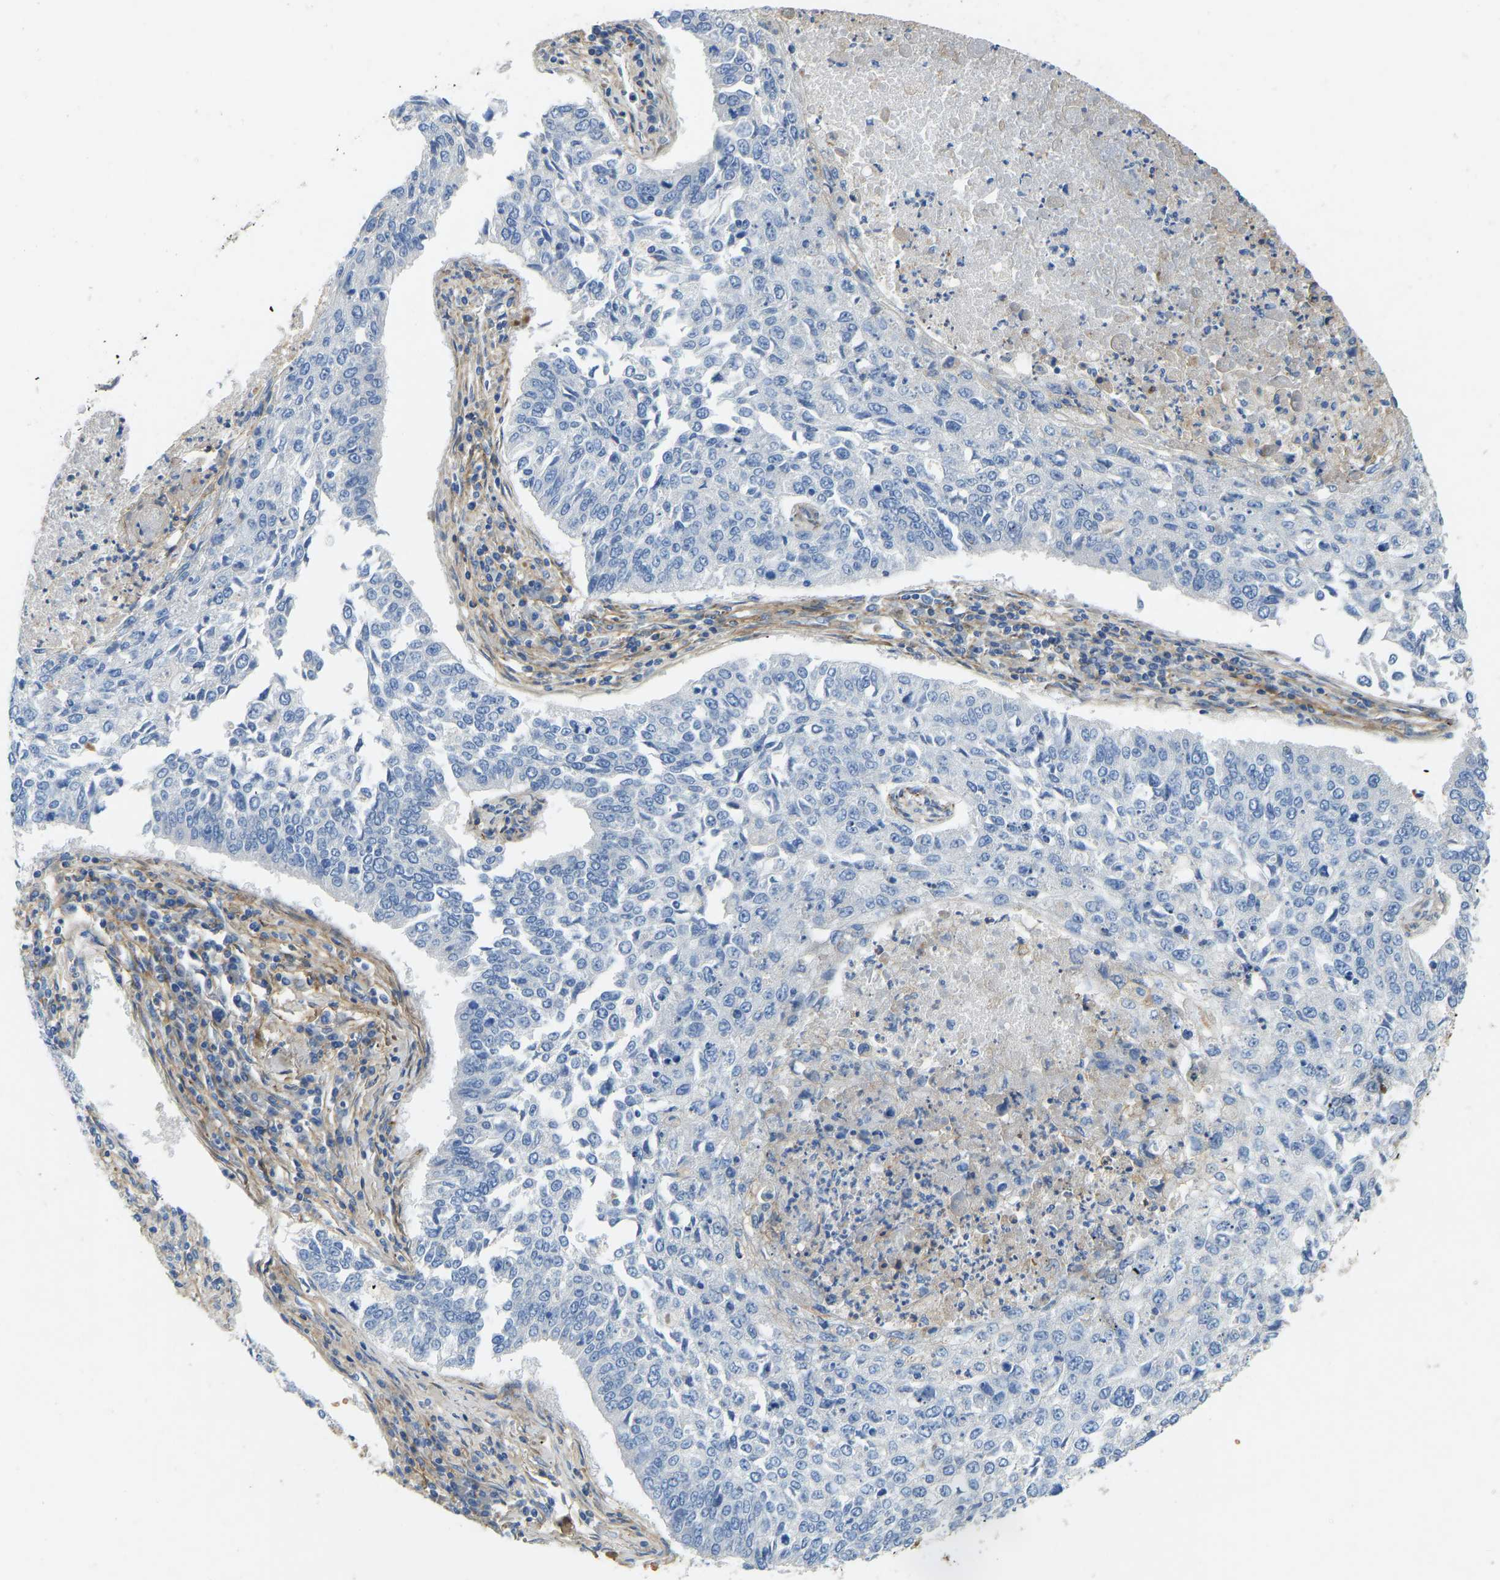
{"staining": {"intensity": "negative", "quantity": "none", "location": "none"}, "tissue": "lung cancer", "cell_type": "Tumor cells", "image_type": "cancer", "snomed": [{"axis": "morphology", "description": "Normal tissue, NOS"}, {"axis": "morphology", "description": "Squamous cell carcinoma, NOS"}, {"axis": "topography", "description": "Cartilage tissue"}, {"axis": "topography", "description": "Bronchus"}, {"axis": "topography", "description": "Lung"}], "caption": "Immunohistochemical staining of lung cancer (squamous cell carcinoma) exhibits no significant positivity in tumor cells.", "gene": "TECTA", "patient": {"sex": "female", "age": 49}}